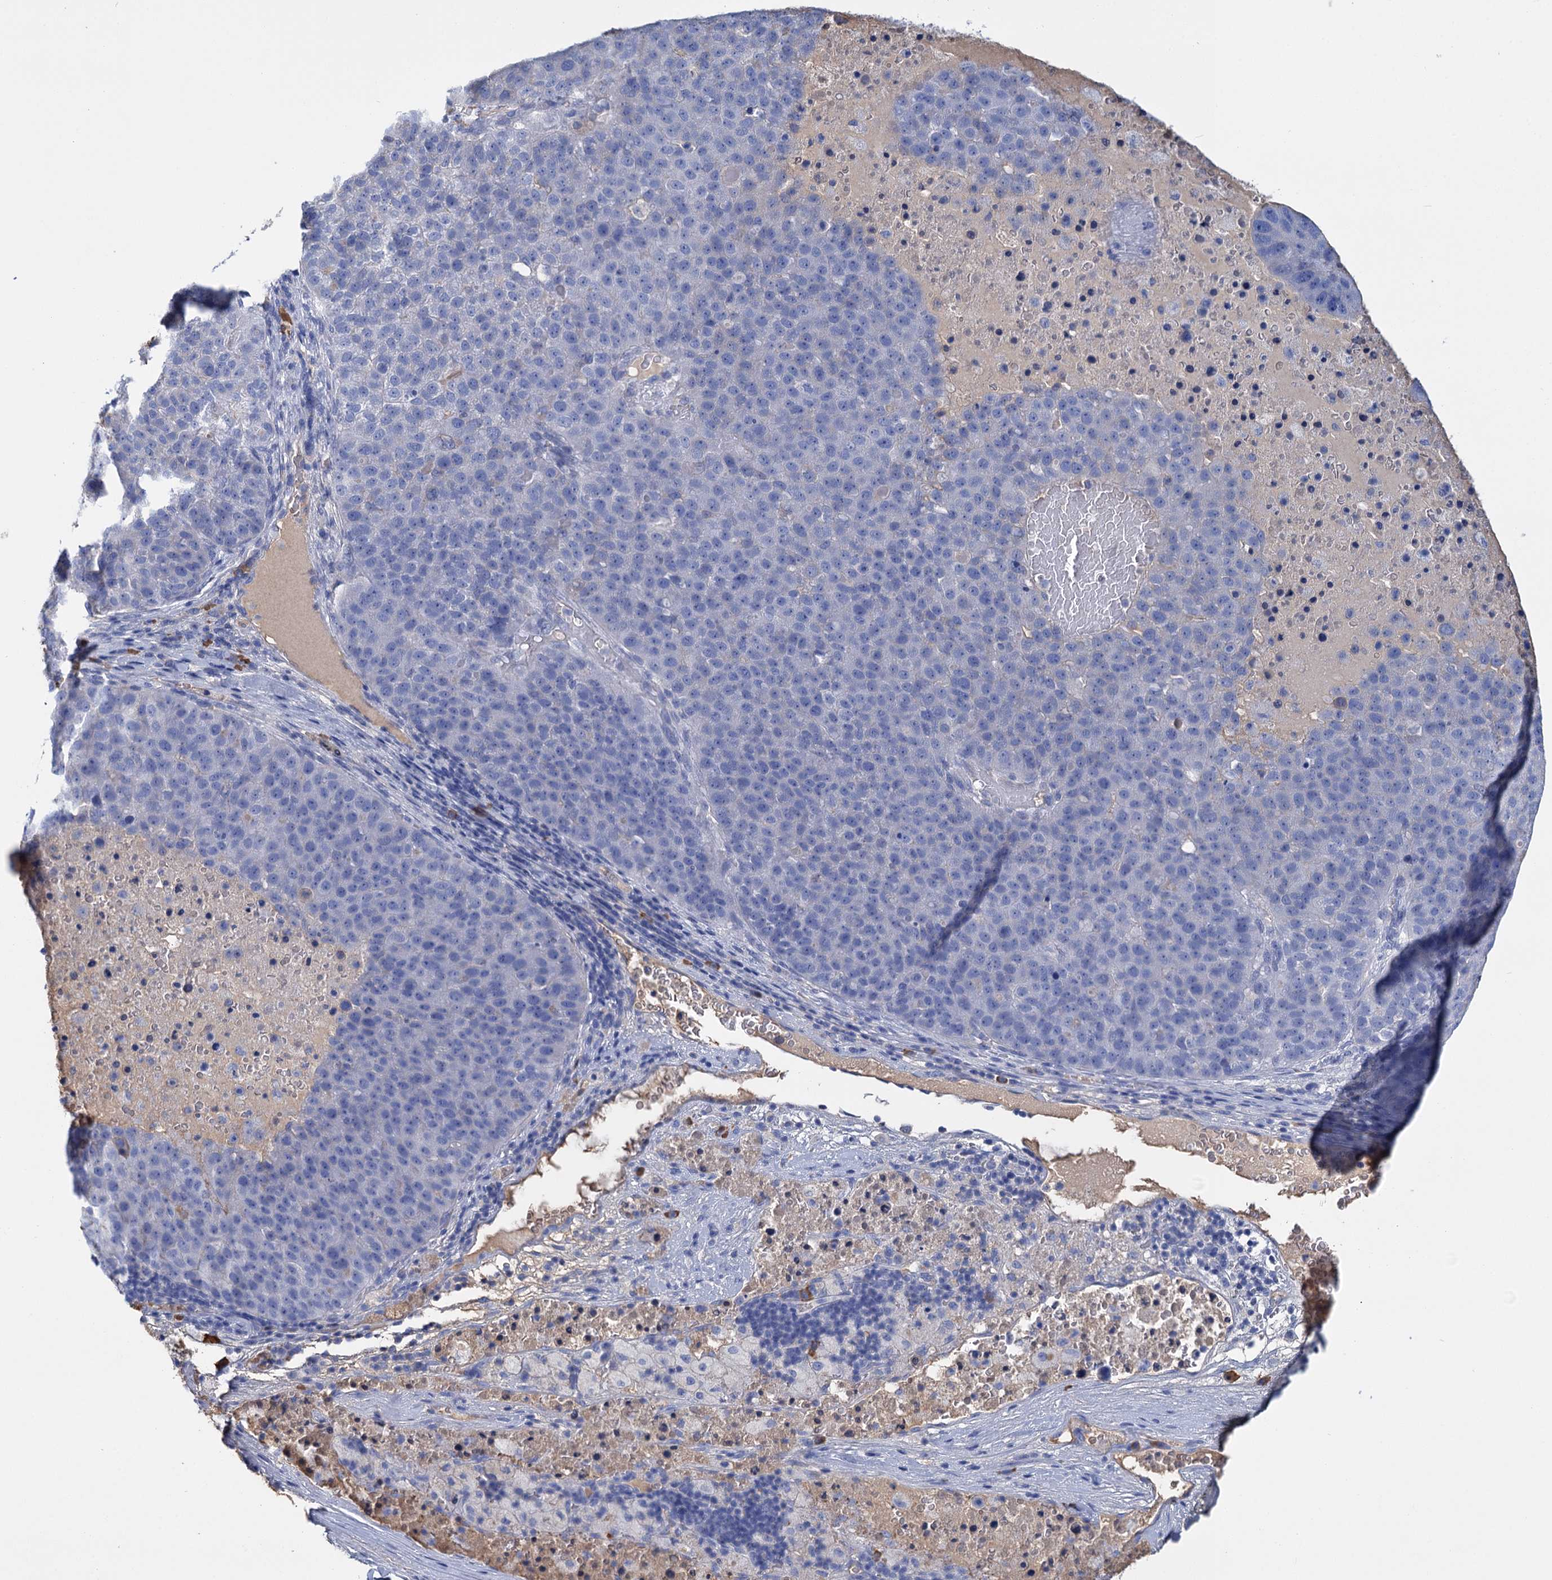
{"staining": {"intensity": "negative", "quantity": "none", "location": "none"}, "tissue": "pancreatic cancer", "cell_type": "Tumor cells", "image_type": "cancer", "snomed": [{"axis": "morphology", "description": "Adenocarcinoma, NOS"}, {"axis": "topography", "description": "Pancreas"}], "caption": "This is an immunohistochemistry (IHC) histopathology image of human pancreatic cancer. There is no staining in tumor cells.", "gene": "FBXW12", "patient": {"sex": "female", "age": 61}}